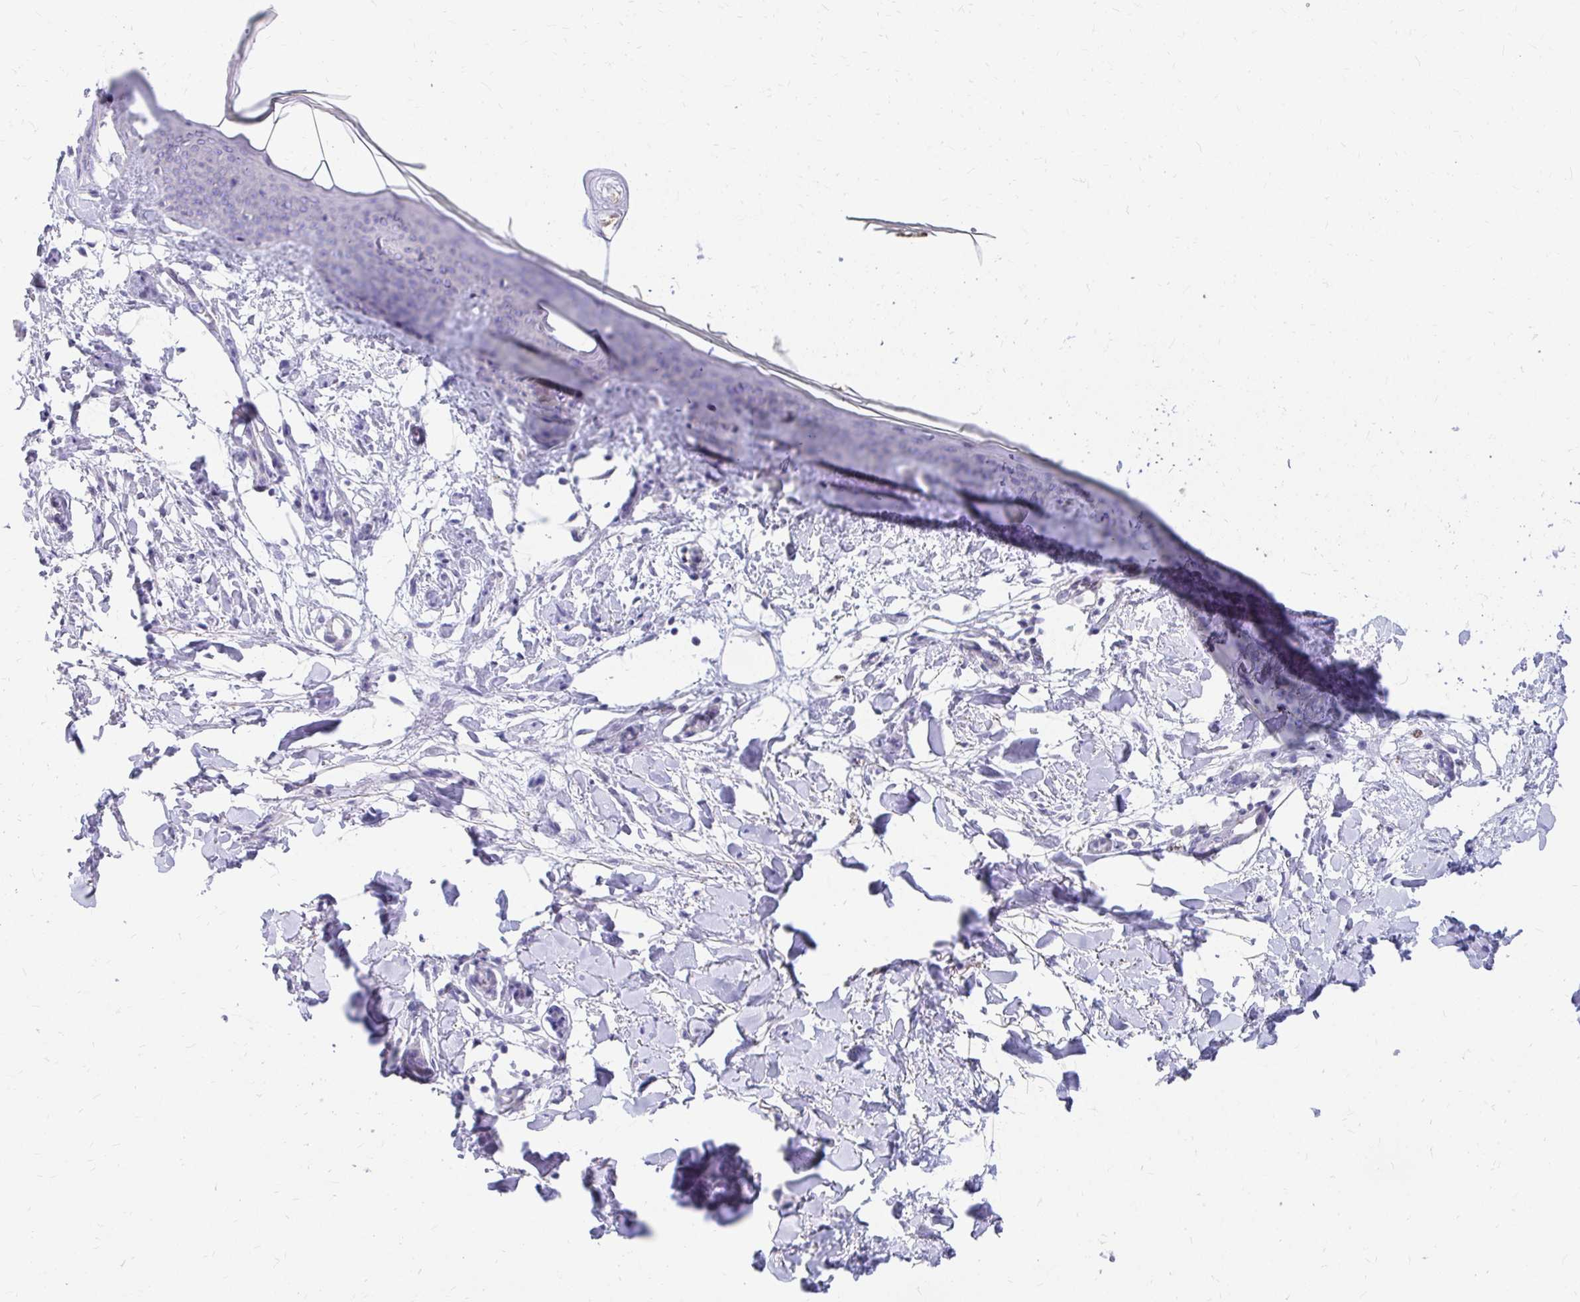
{"staining": {"intensity": "negative", "quantity": "none", "location": "none"}, "tissue": "skin", "cell_type": "Fibroblasts", "image_type": "normal", "snomed": [{"axis": "morphology", "description": "Normal tissue, NOS"}, {"axis": "topography", "description": "Skin"}], "caption": "Image shows no protein staining in fibroblasts of benign skin. (DAB IHC with hematoxylin counter stain).", "gene": "C19orf81", "patient": {"sex": "female", "age": 34}}